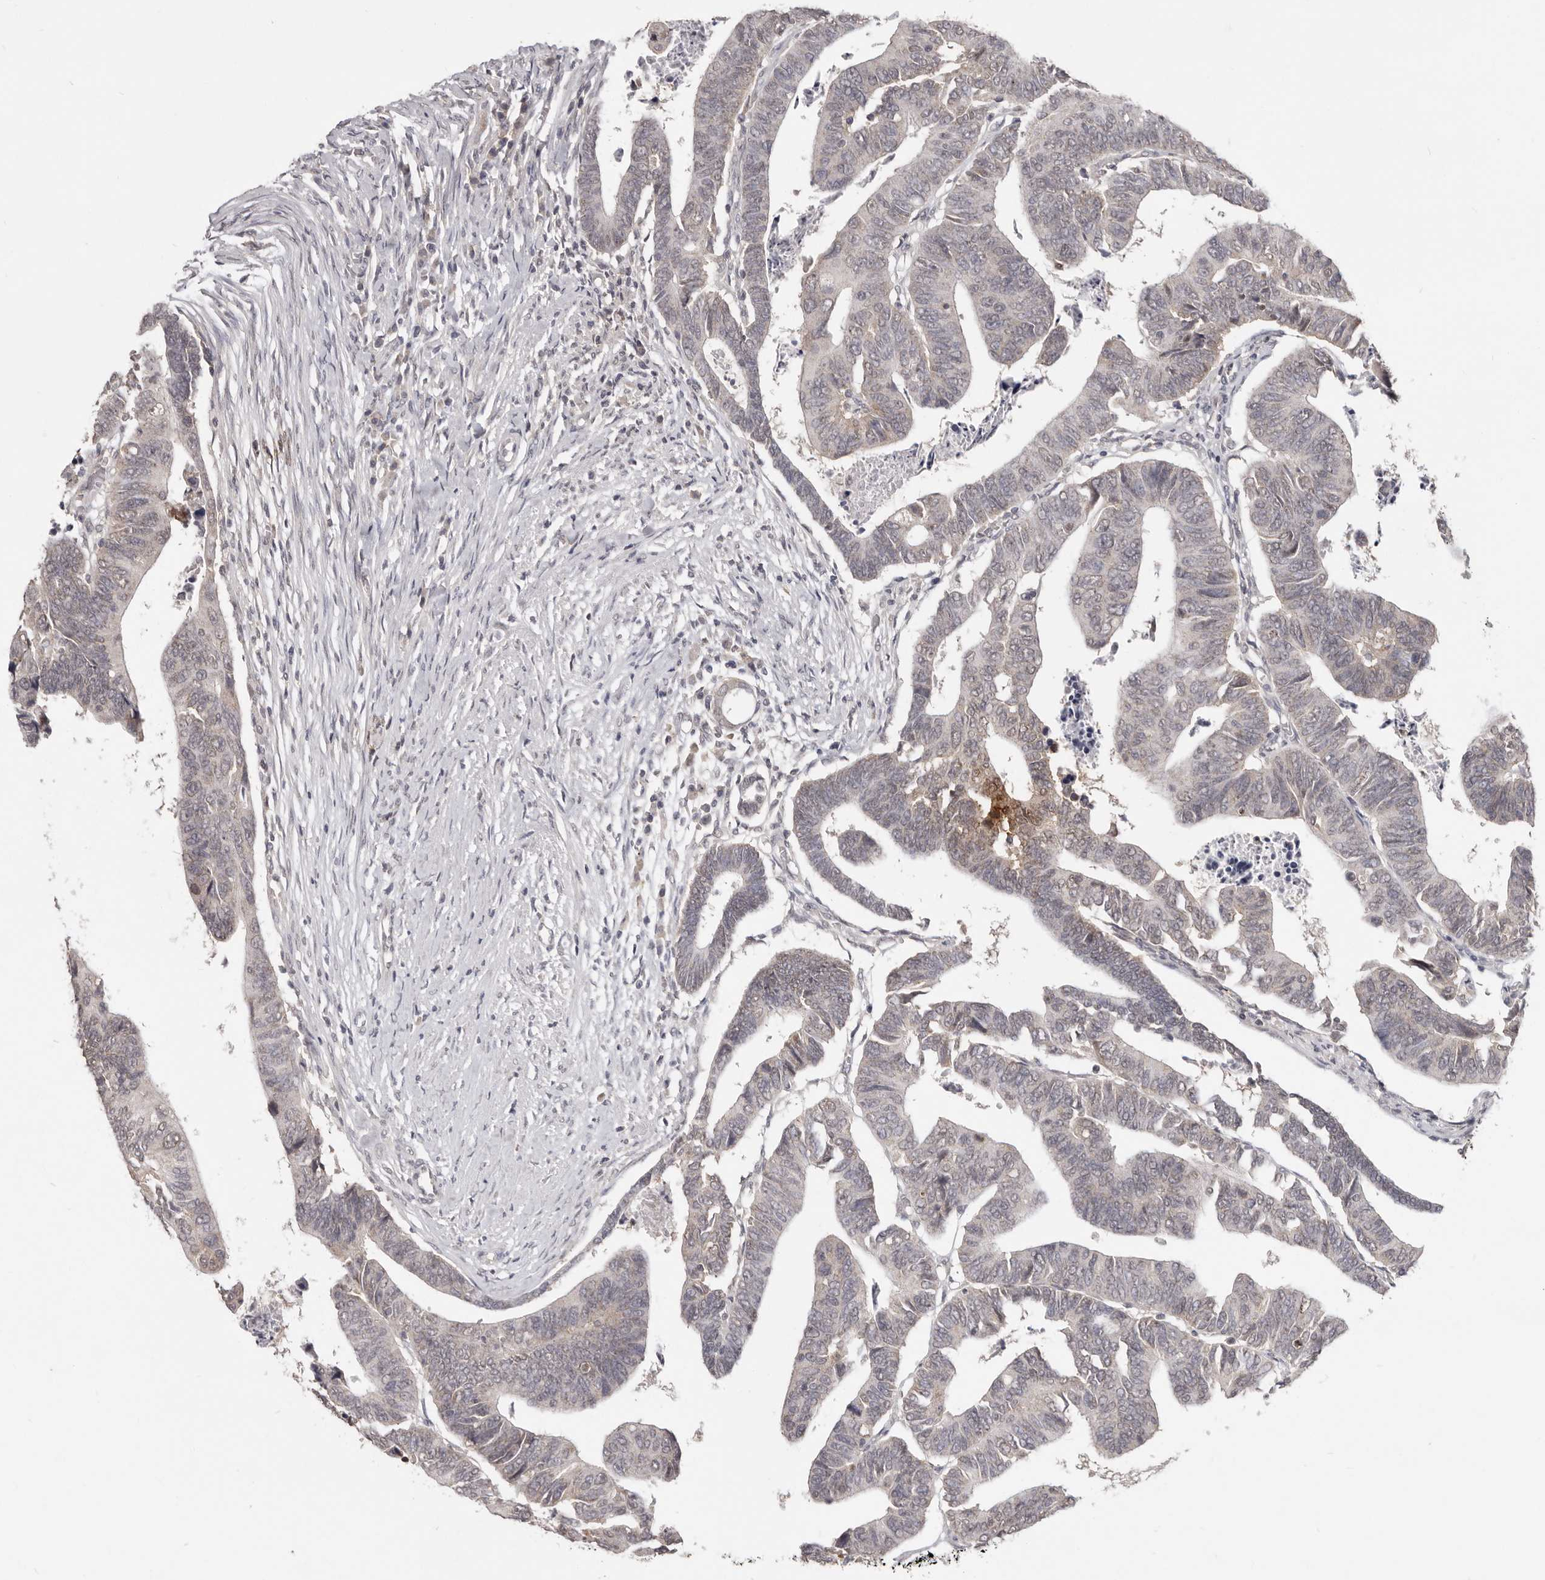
{"staining": {"intensity": "weak", "quantity": "<25%", "location": "nuclear"}, "tissue": "colorectal cancer", "cell_type": "Tumor cells", "image_type": "cancer", "snomed": [{"axis": "morphology", "description": "Adenocarcinoma, NOS"}, {"axis": "topography", "description": "Rectum"}], "caption": "Immunohistochemical staining of colorectal cancer reveals no significant expression in tumor cells.", "gene": "LINGO2", "patient": {"sex": "female", "age": 65}}